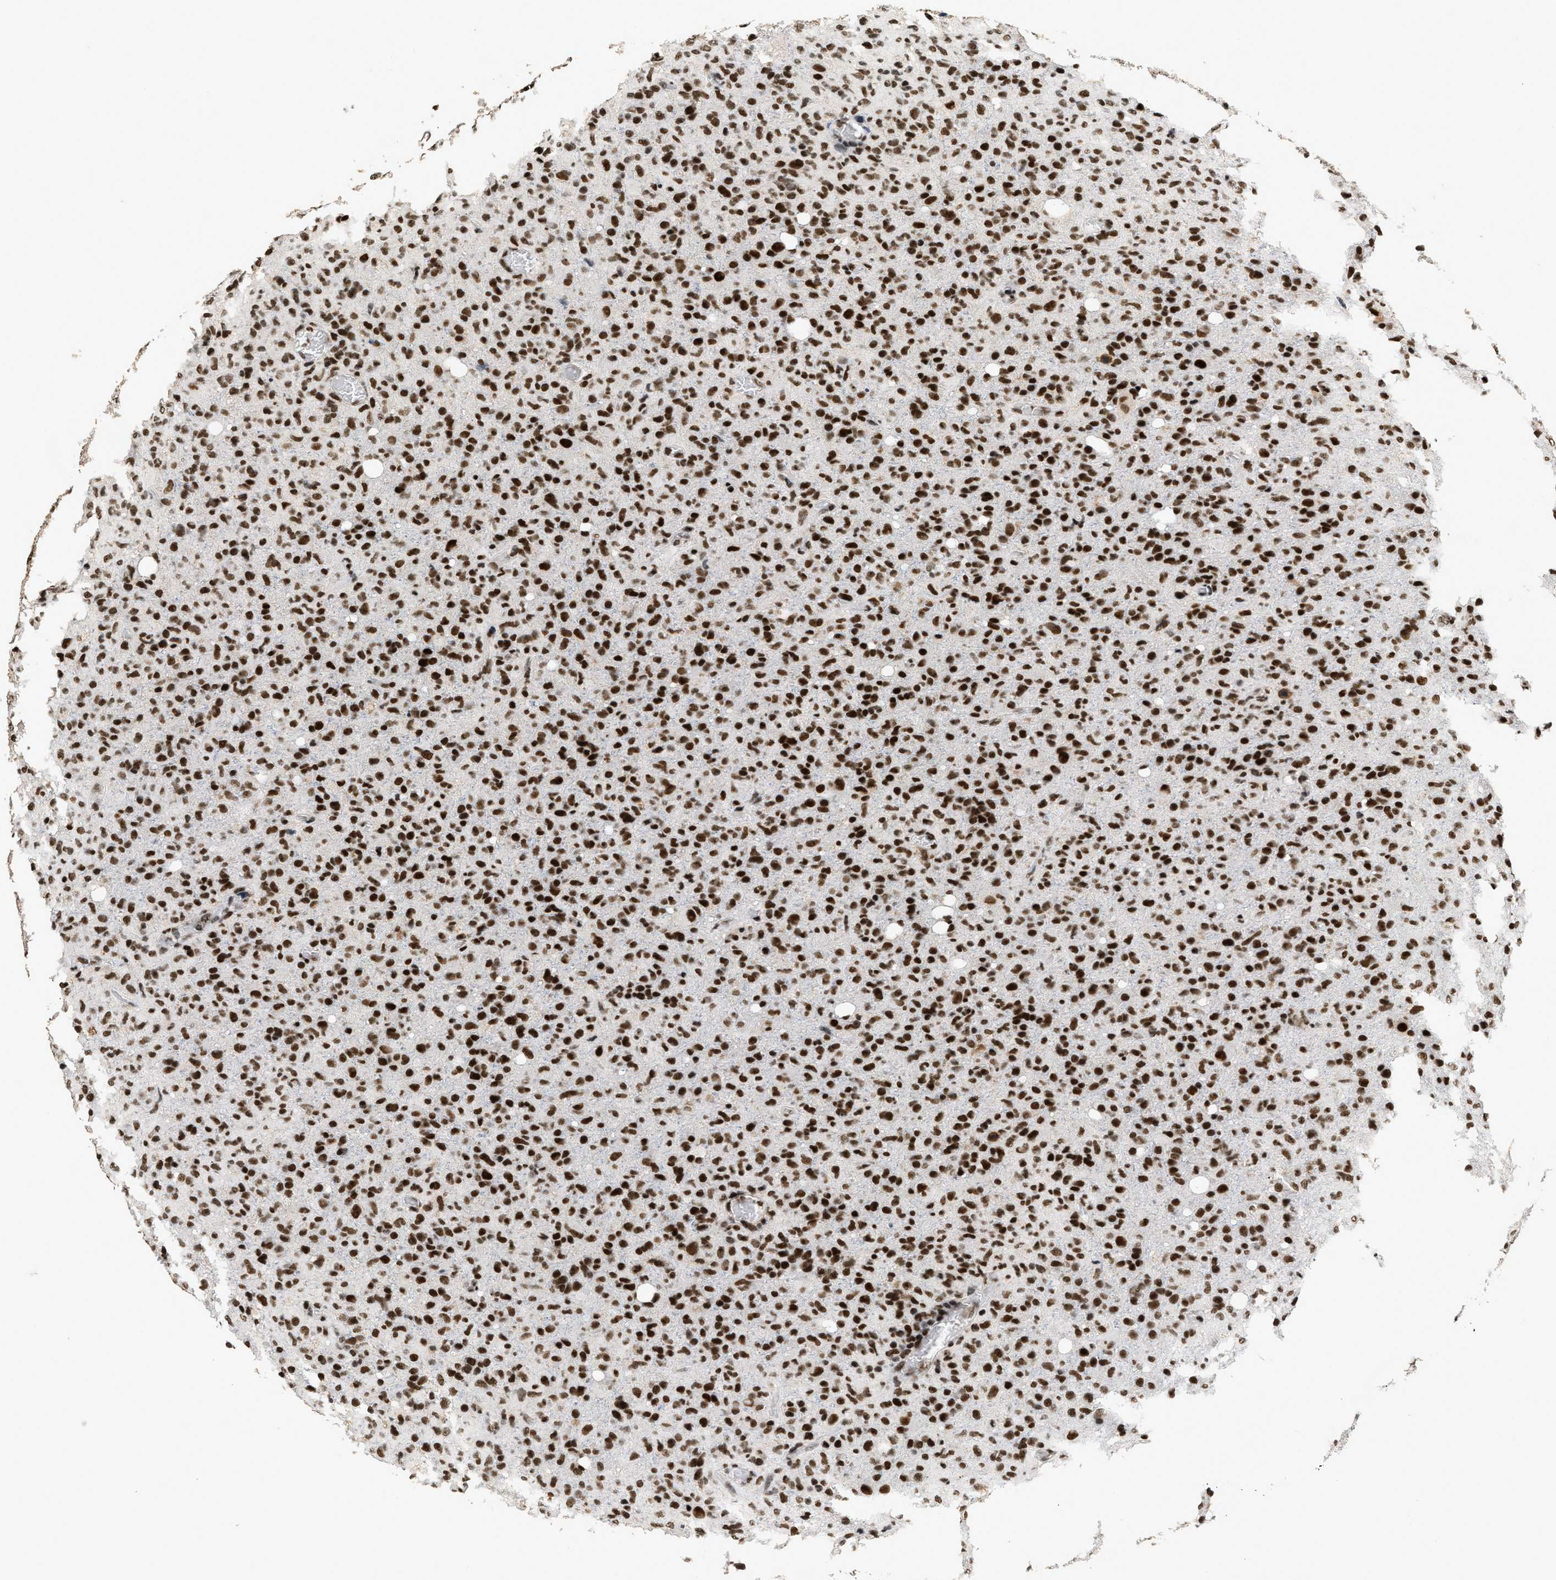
{"staining": {"intensity": "strong", "quantity": ">75%", "location": "nuclear"}, "tissue": "glioma", "cell_type": "Tumor cells", "image_type": "cancer", "snomed": [{"axis": "morphology", "description": "Glioma, malignant, High grade"}, {"axis": "topography", "description": "Brain"}], "caption": "This image demonstrates immunohistochemistry (IHC) staining of human malignant glioma (high-grade), with high strong nuclear expression in about >75% of tumor cells.", "gene": "SMARCB1", "patient": {"sex": "female", "age": 57}}